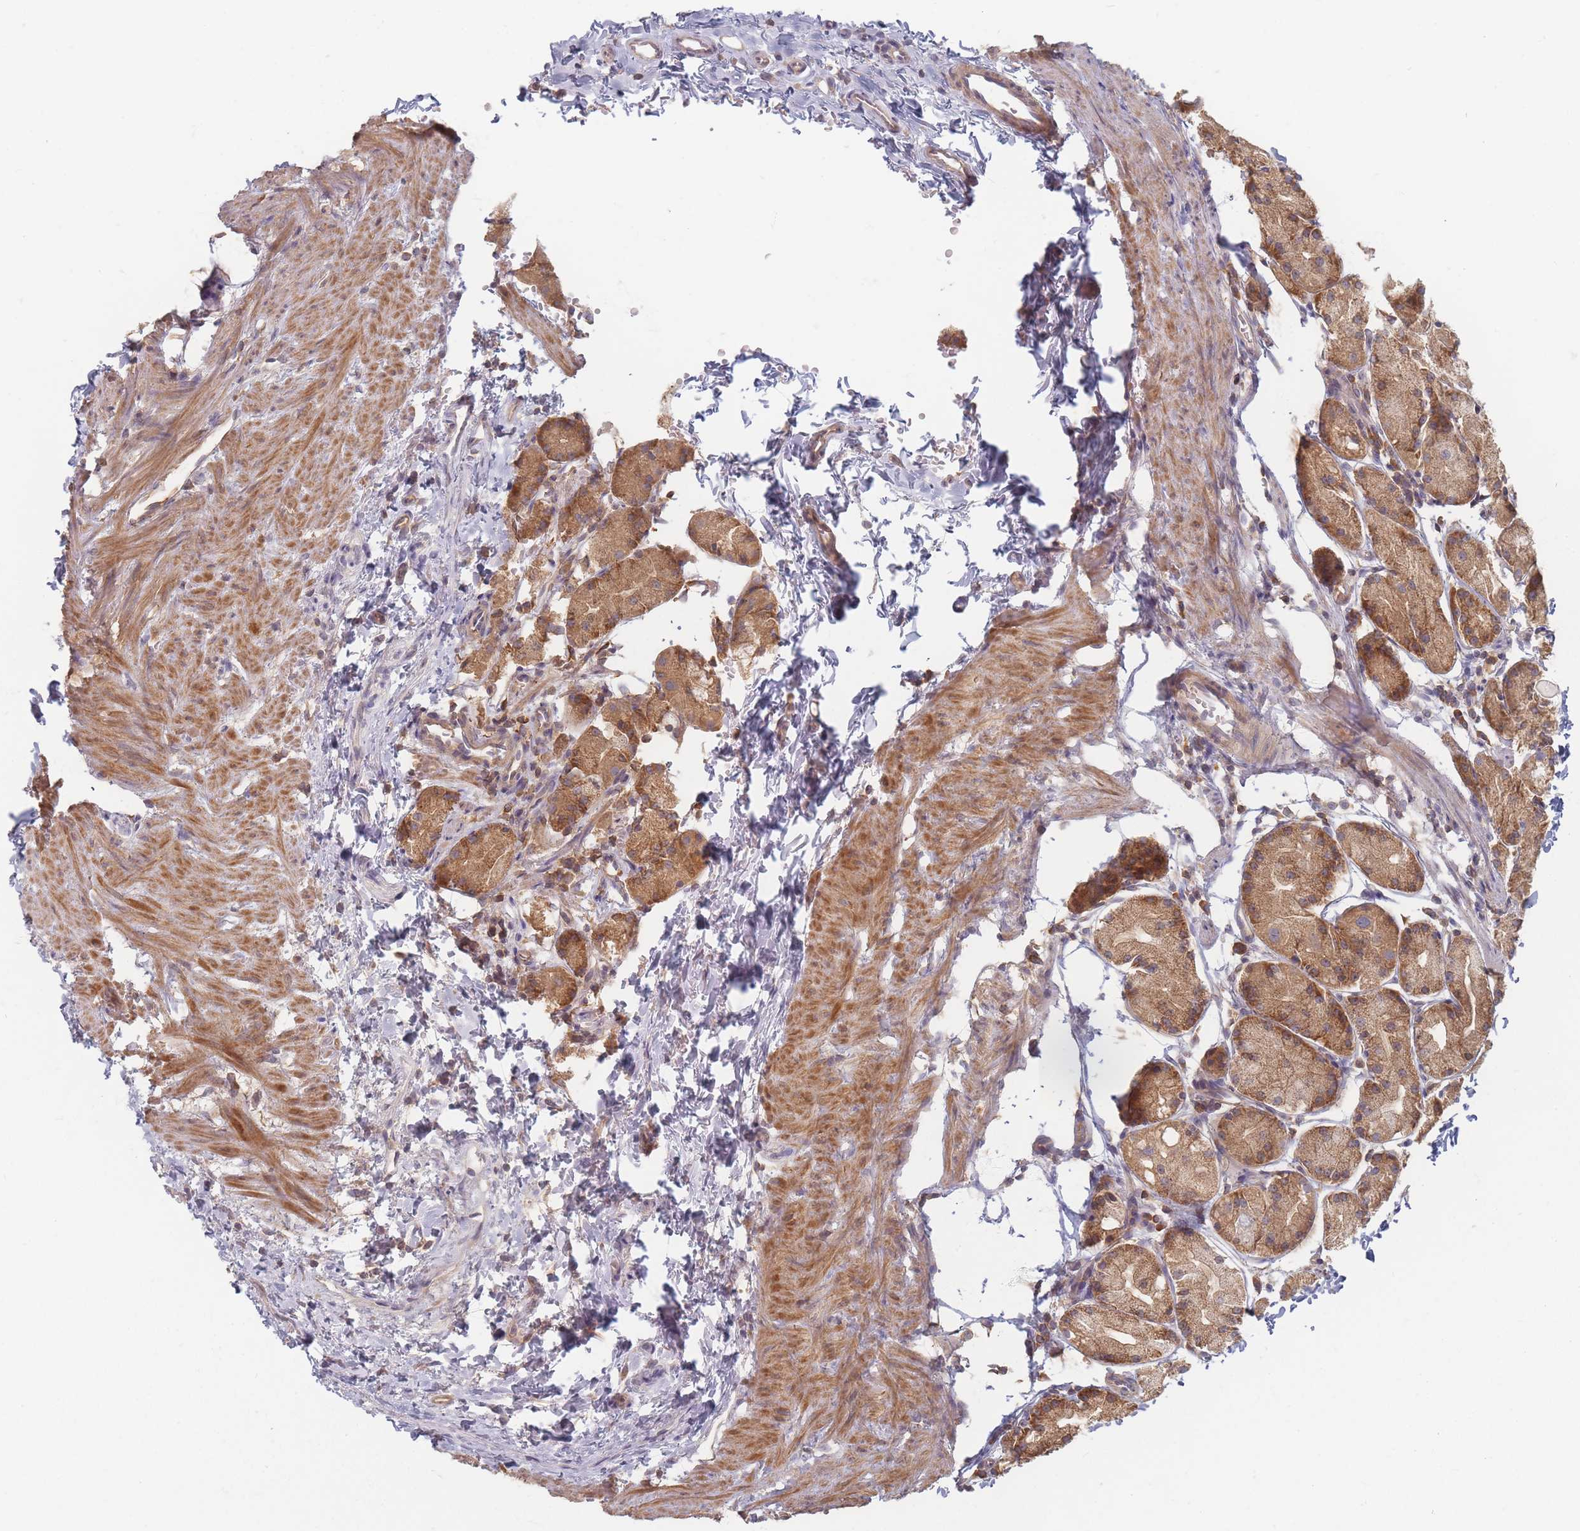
{"staining": {"intensity": "moderate", "quantity": ">75%", "location": "cytoplasmic/membranous"}, "tissue": "stomach", "cell_type": "Glandular cells", "image_type": "normal", "snomed": [{"axis": "morphology", "description": "Normal tissue, NOS"}, {"axis": "topography", "description": "Stomach, upper"}], "caption": "This image reveals unremarkable stomach stained with immunohistochemistry to label a protein in brown. The cytoplasmic/membranous of glandular cells show moderate positivity for the protein. Nuclei are counter-stained blue.", "gene": "SLC35F3", "patient": {"sex": "male", "age": 47}}